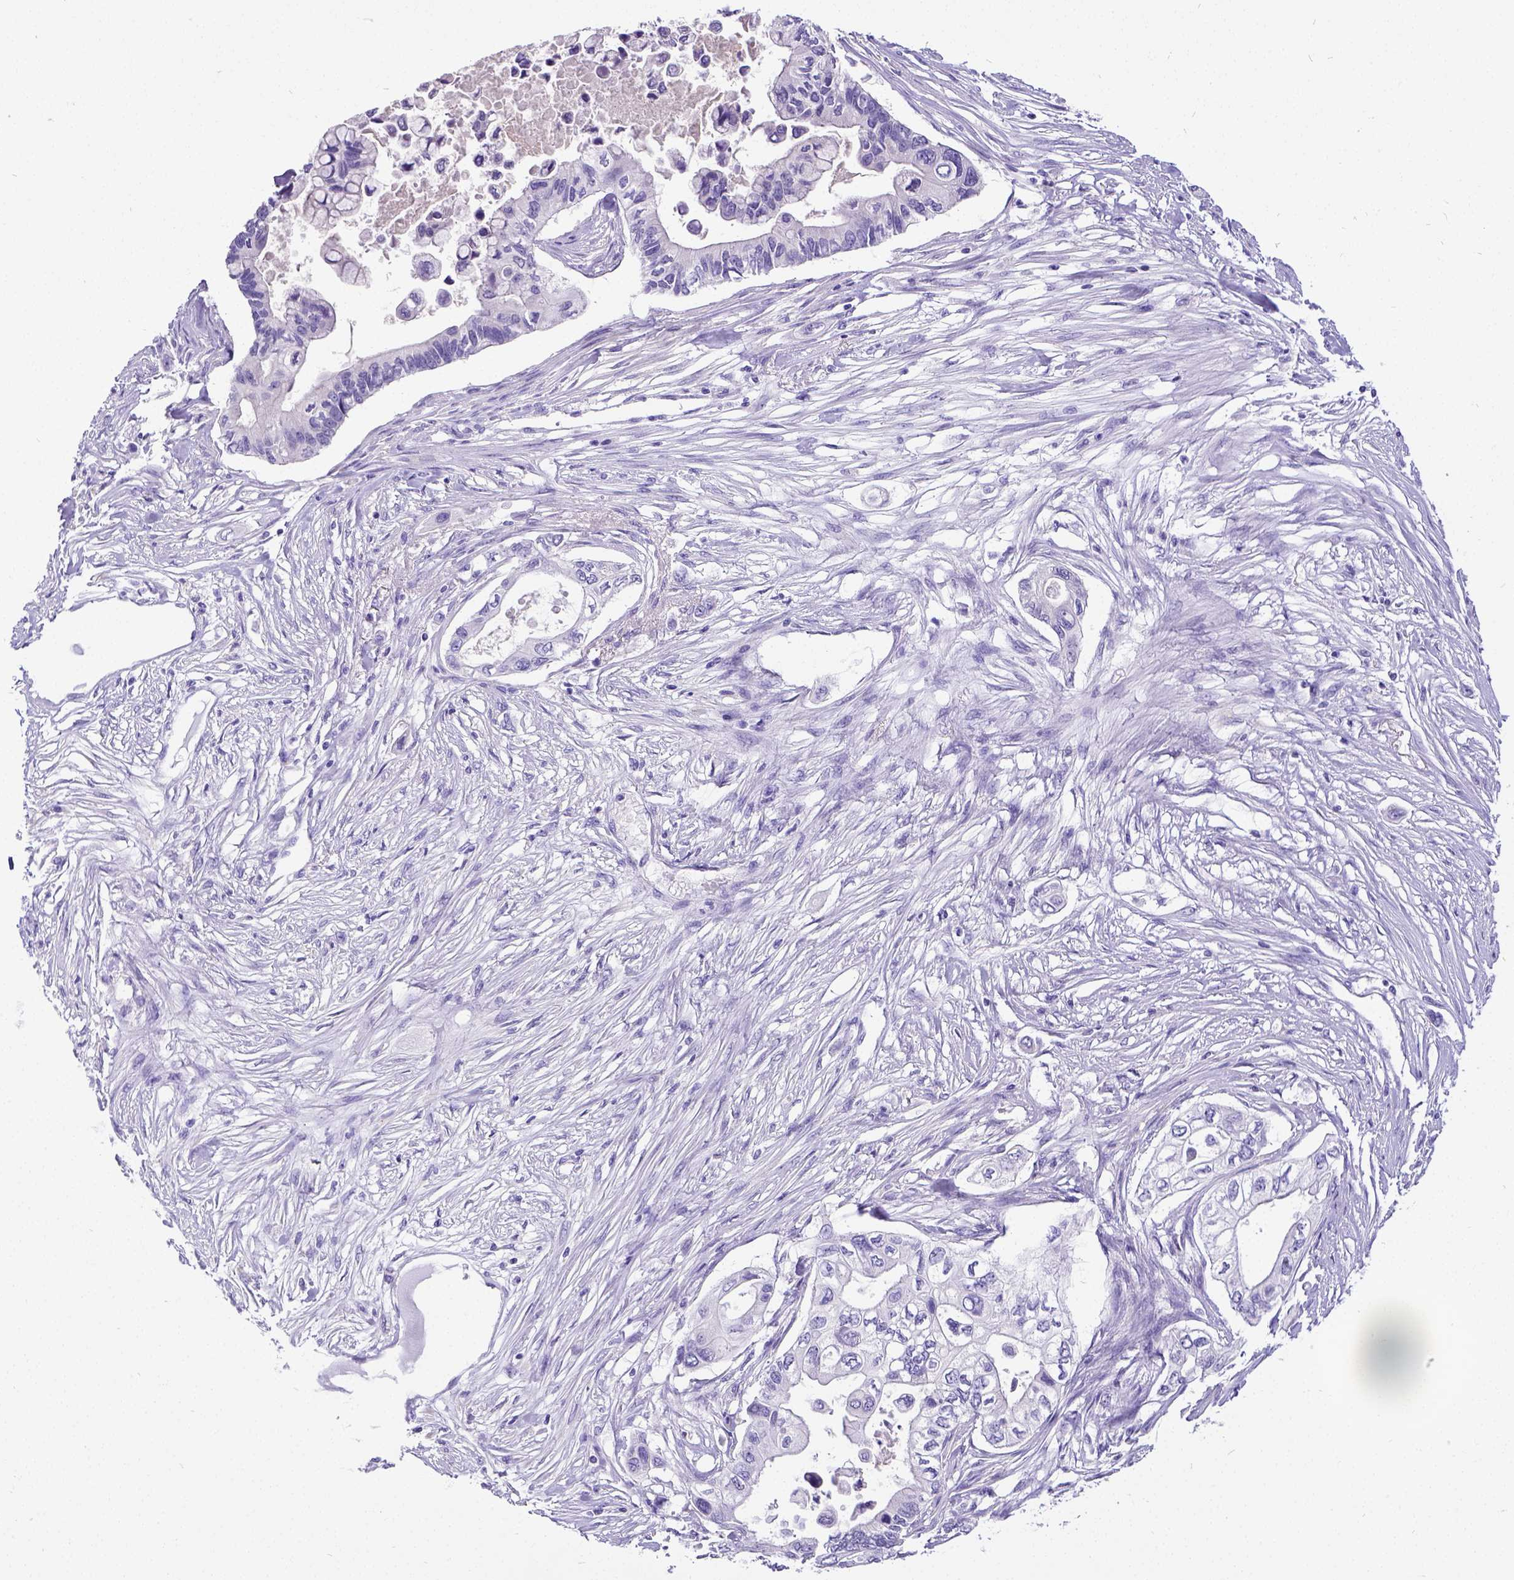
{"staining": {"intensity": "negative", "quantity": "none", "location": "none"}, "tissue": "pancreatic cancer", "cell_type": "Tumor cells", "image_type": "cancer", "snomed": [{"axis": "morphology", "description": "Adenocarcinoma, NOS"}, {"axis": "topography", "description": "Pancreas"}], "caption": "There is no significant staining in tumor cells of pancreatic cancer.", "gene": "SATB2", "patient": {"sex": "female", "age": 63}}